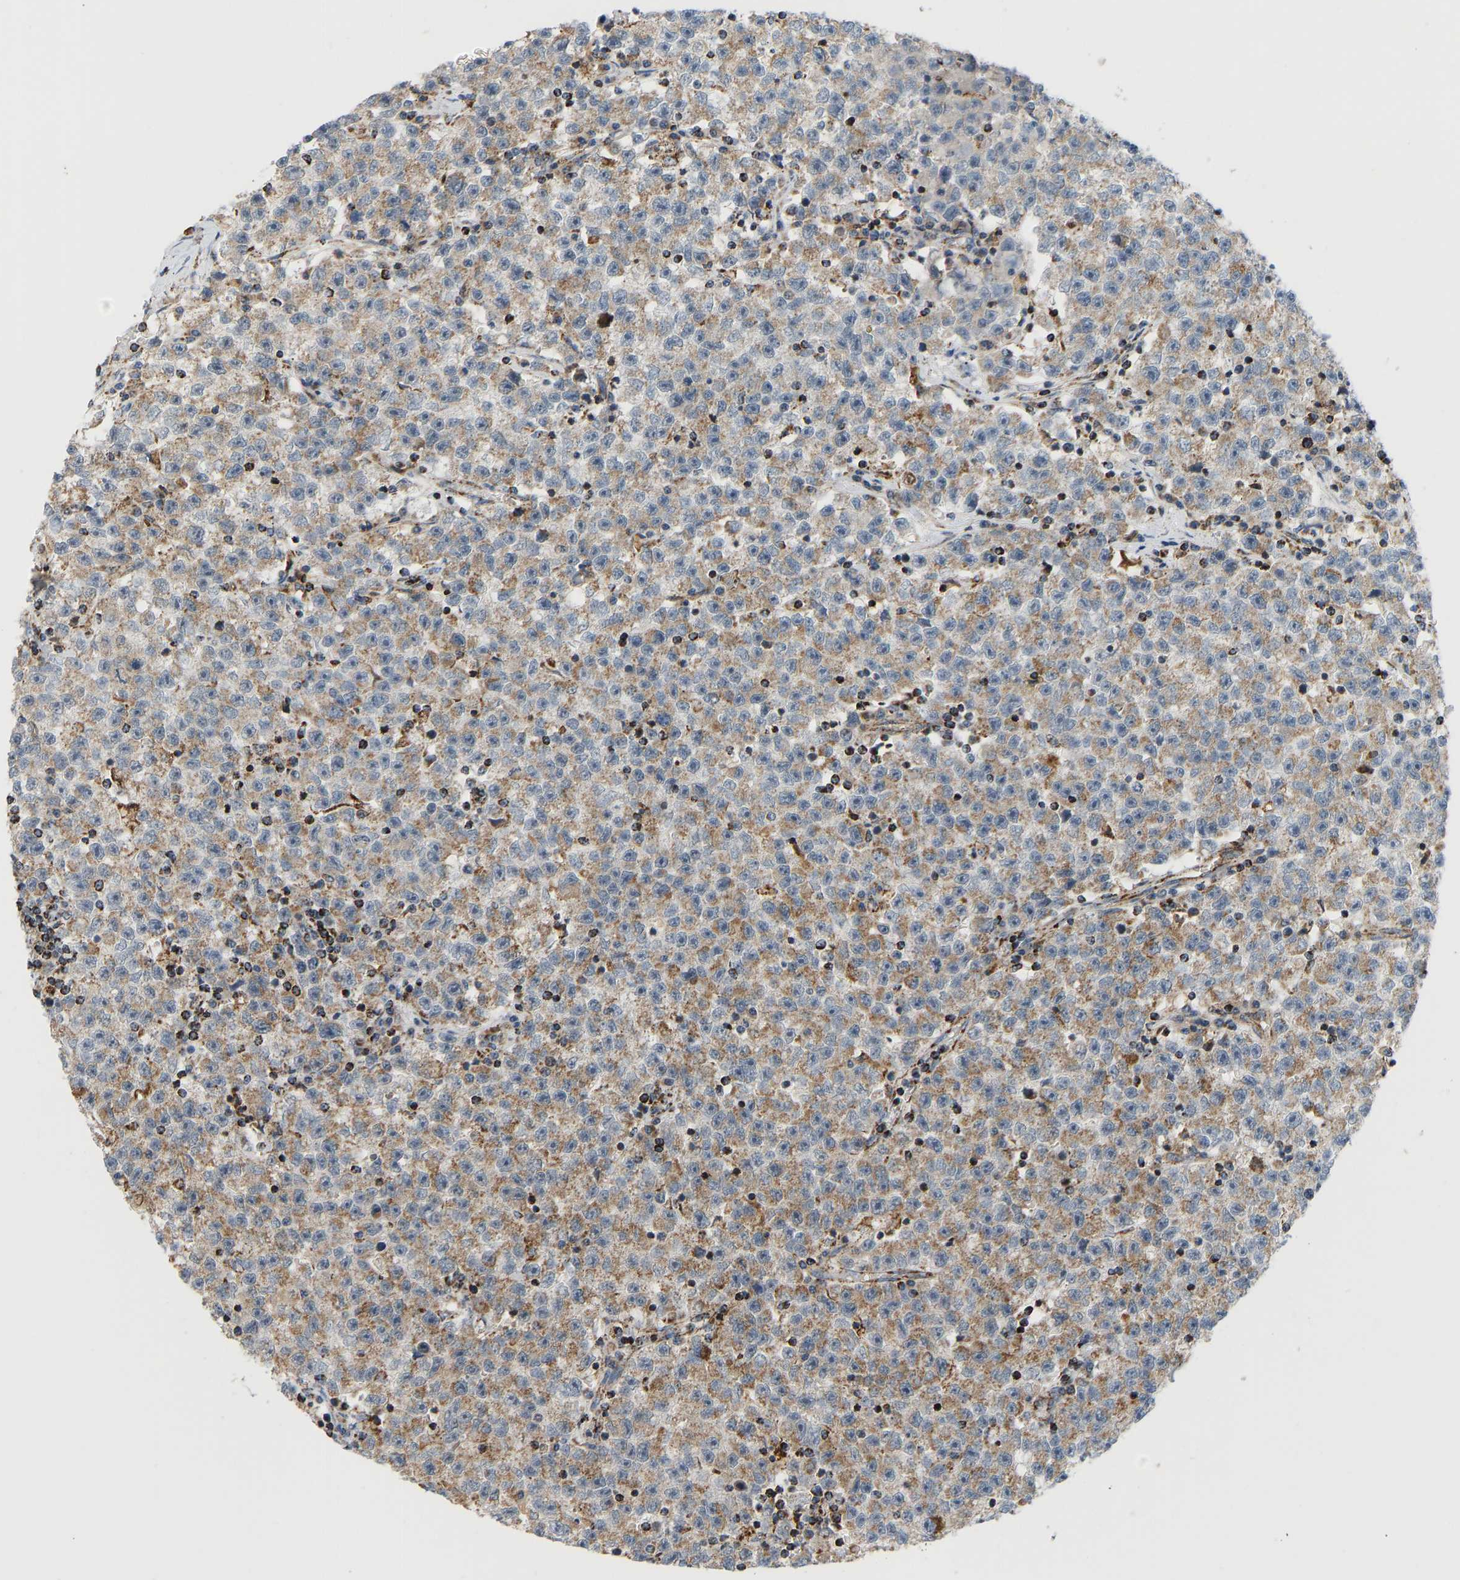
{"staining": {"intensity": "moderate", "quantity": ">75%", "location": "cytoplasmic/membranous"}, "tissue": "testis cancer", "cell_type": "Tumor cells", "image_type": "cancer", "snomed": [{"axis": "morphology", "description": "Seminoma, NOS"}, {"axis": "topography", "description": "Testis"}], "caption": "Human testis cancer stained with a protein marker exhibits moderate staining in tumor cells.", "gene": "GPSM2", "patient": {"sex": "male", "age": 22}}